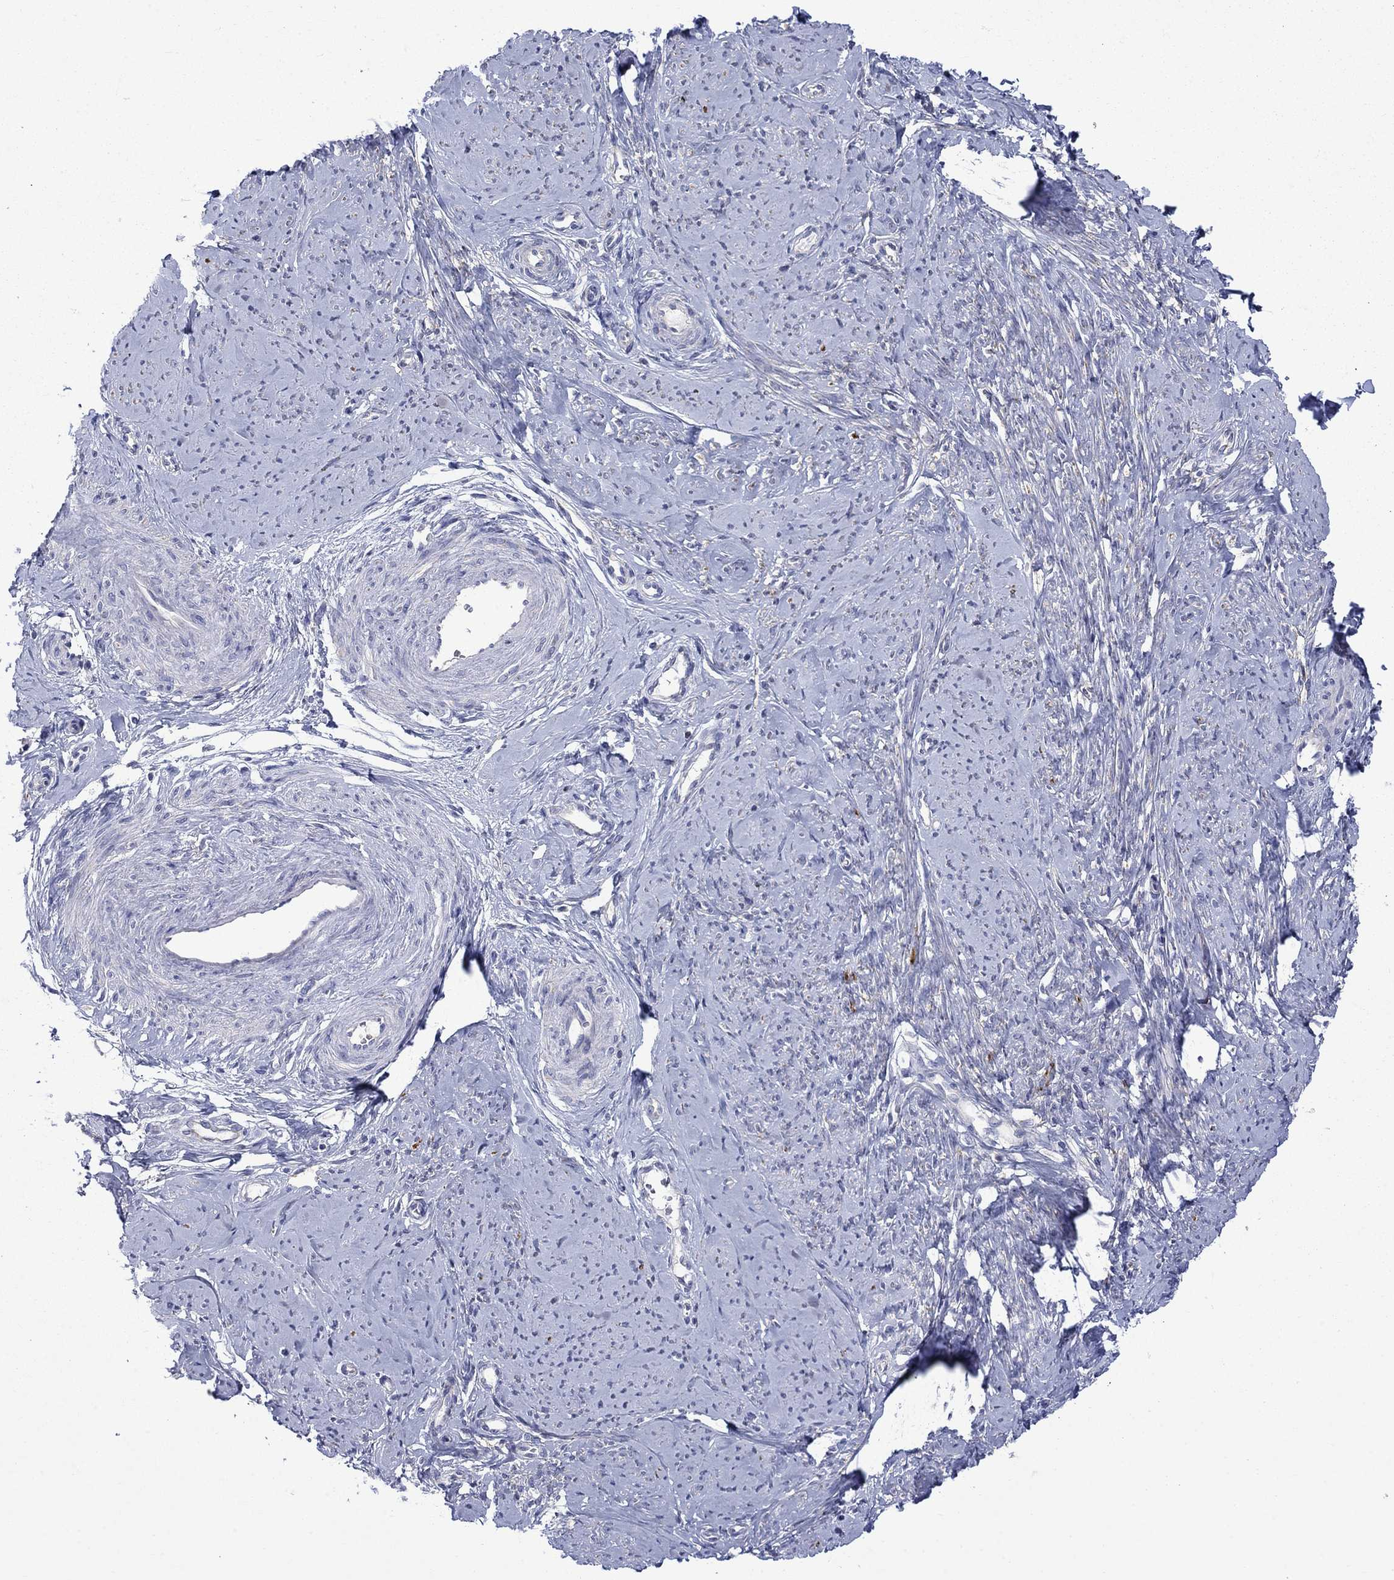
{"staining": {"intensity": "strong", "quantity": "<25%", "location": "cytoplasmic/membranous"}, "tissue": "smooth muscle", "cell_type": "Smooth muscle cells", "image_type": "normal", "snomed": [{"axis": "morphology", "description": "Normal tissue, NOS"}, {"axis": "topography", "description": "Smooth muscle"}], "caption": "IHC staining of benign smooth muscle, which demonstrates medium levels of strong cytoplasmic/membranous staining in about <25% of smooth muscle cells indicating strong cytoplasmic/membranous protein staining. The staining was performed using DAB (brown) for protein detection and nuclei were counterstained in hematoxylin (blue).", "gene": "CISD1", "patient": {"sex": "female", "age": 48}}